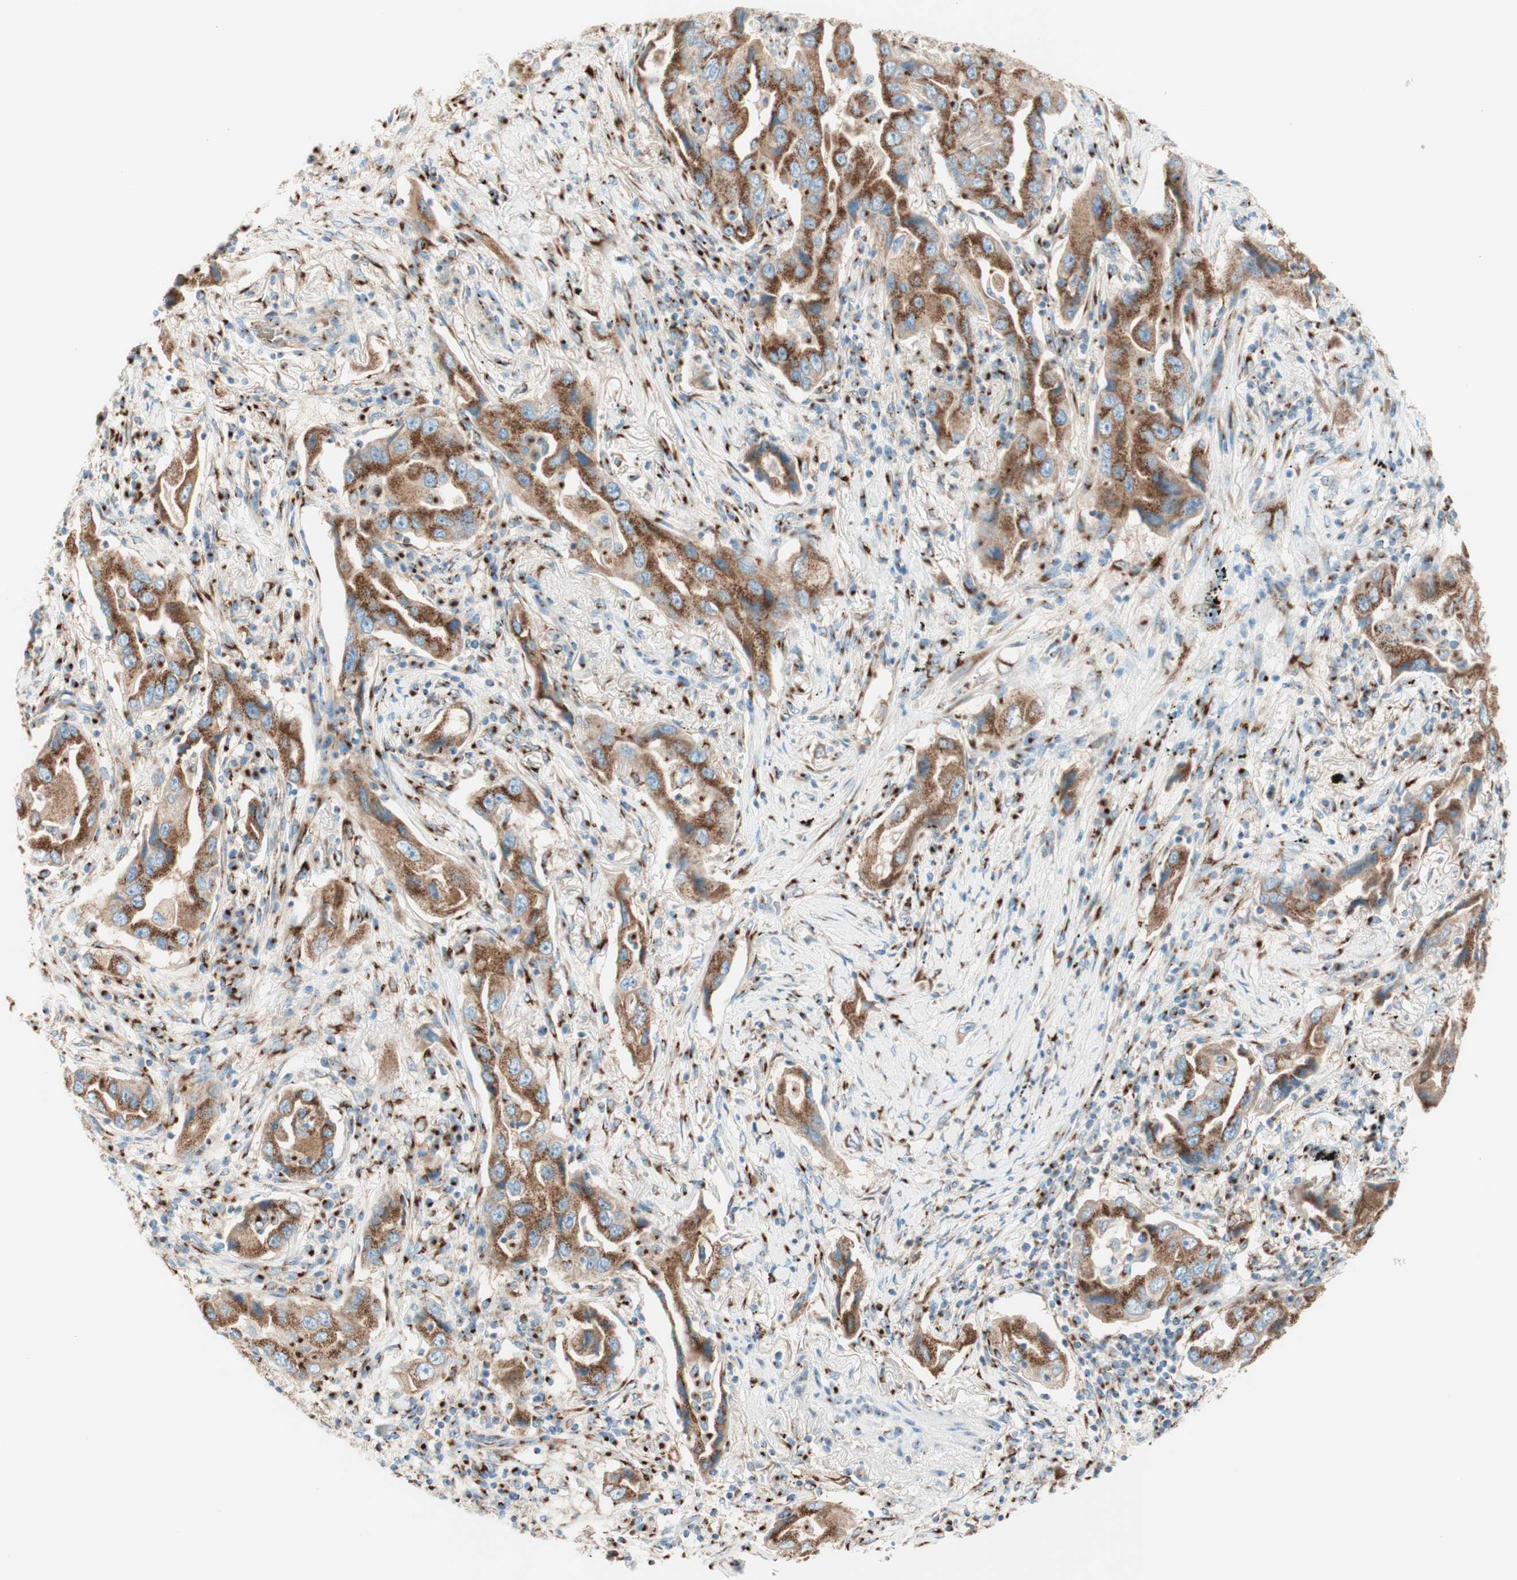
{"staining": {"intensity": "moderate", "quantity": ">75%", "location": "cytoplasmic/membranous"}, "tissue": "lung cancer", "cell_type": "Tumor cells", "image_type": "cancer", "snomed": [{"axis": "morphology", "description": "Adenocarcinoma, NOS"}, {"axis": "topography", "description": "Lung"}], "caption": "Lung cancer stained for a protein (brown) displays moderate cytoplasmic/membranous positive positivity in approximately >75% of tumor cells.", "gene": "GOLGB1", "patient": {"sex": "female", "age": 65}}